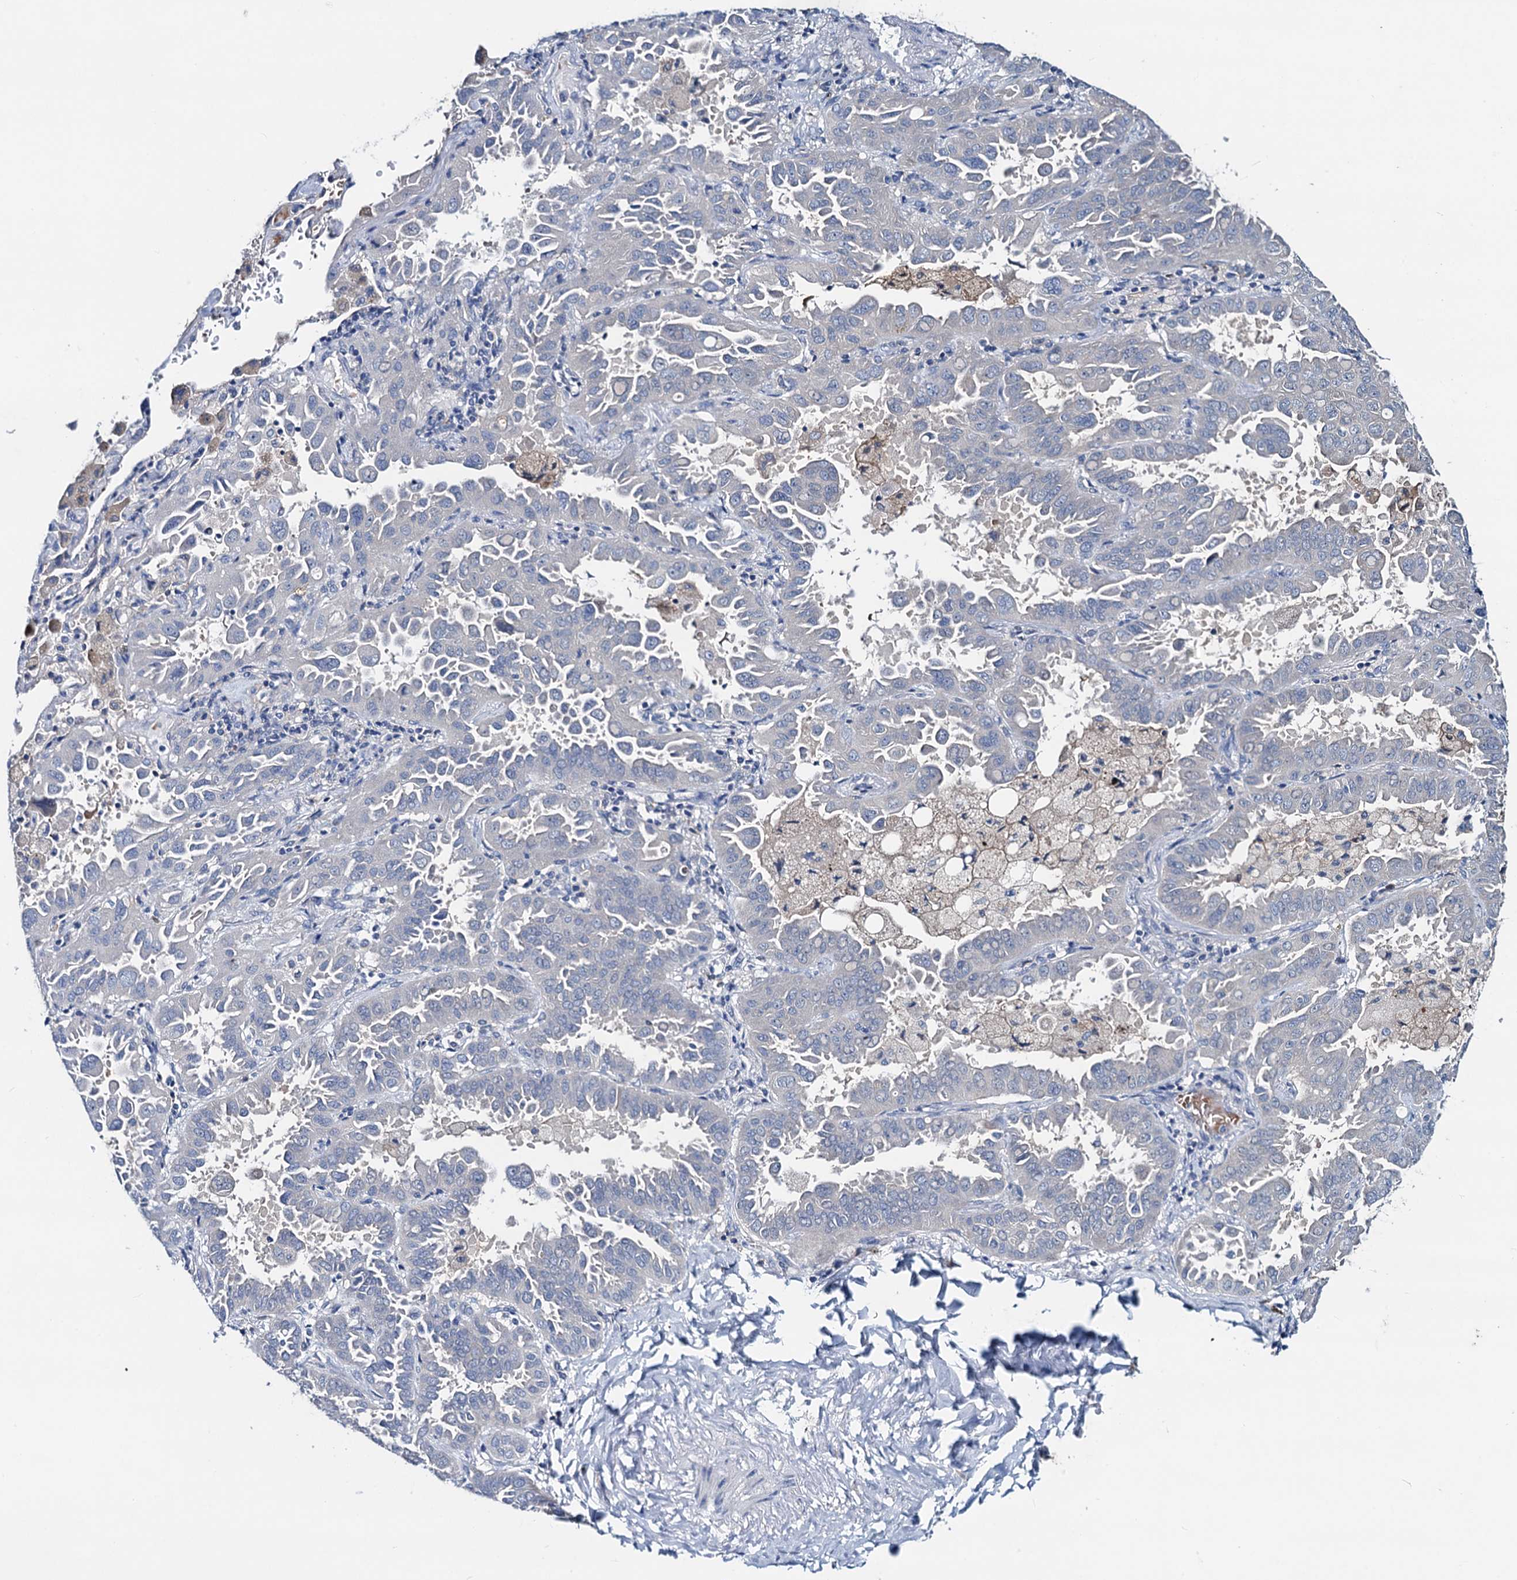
{"staining": {"intensity": "negative", "quantity": "none", "location": "none"}, "tissue": "lung cancer", "cell_type": "Tumor cells", "image_type": "cancer", "snomed": [{"axis": "morphology", "description": "Adenocarcinoma, NOS"}, {"axis": "topography", "description": "Lung"}], "caption": "Micrograph shows no significant protein positivity in tumor cells of lung adenocarcinoma. (DAB IHC, high magnification).", "gene": "RTKN2", "patient": {"sex": "male", "age": 64}}